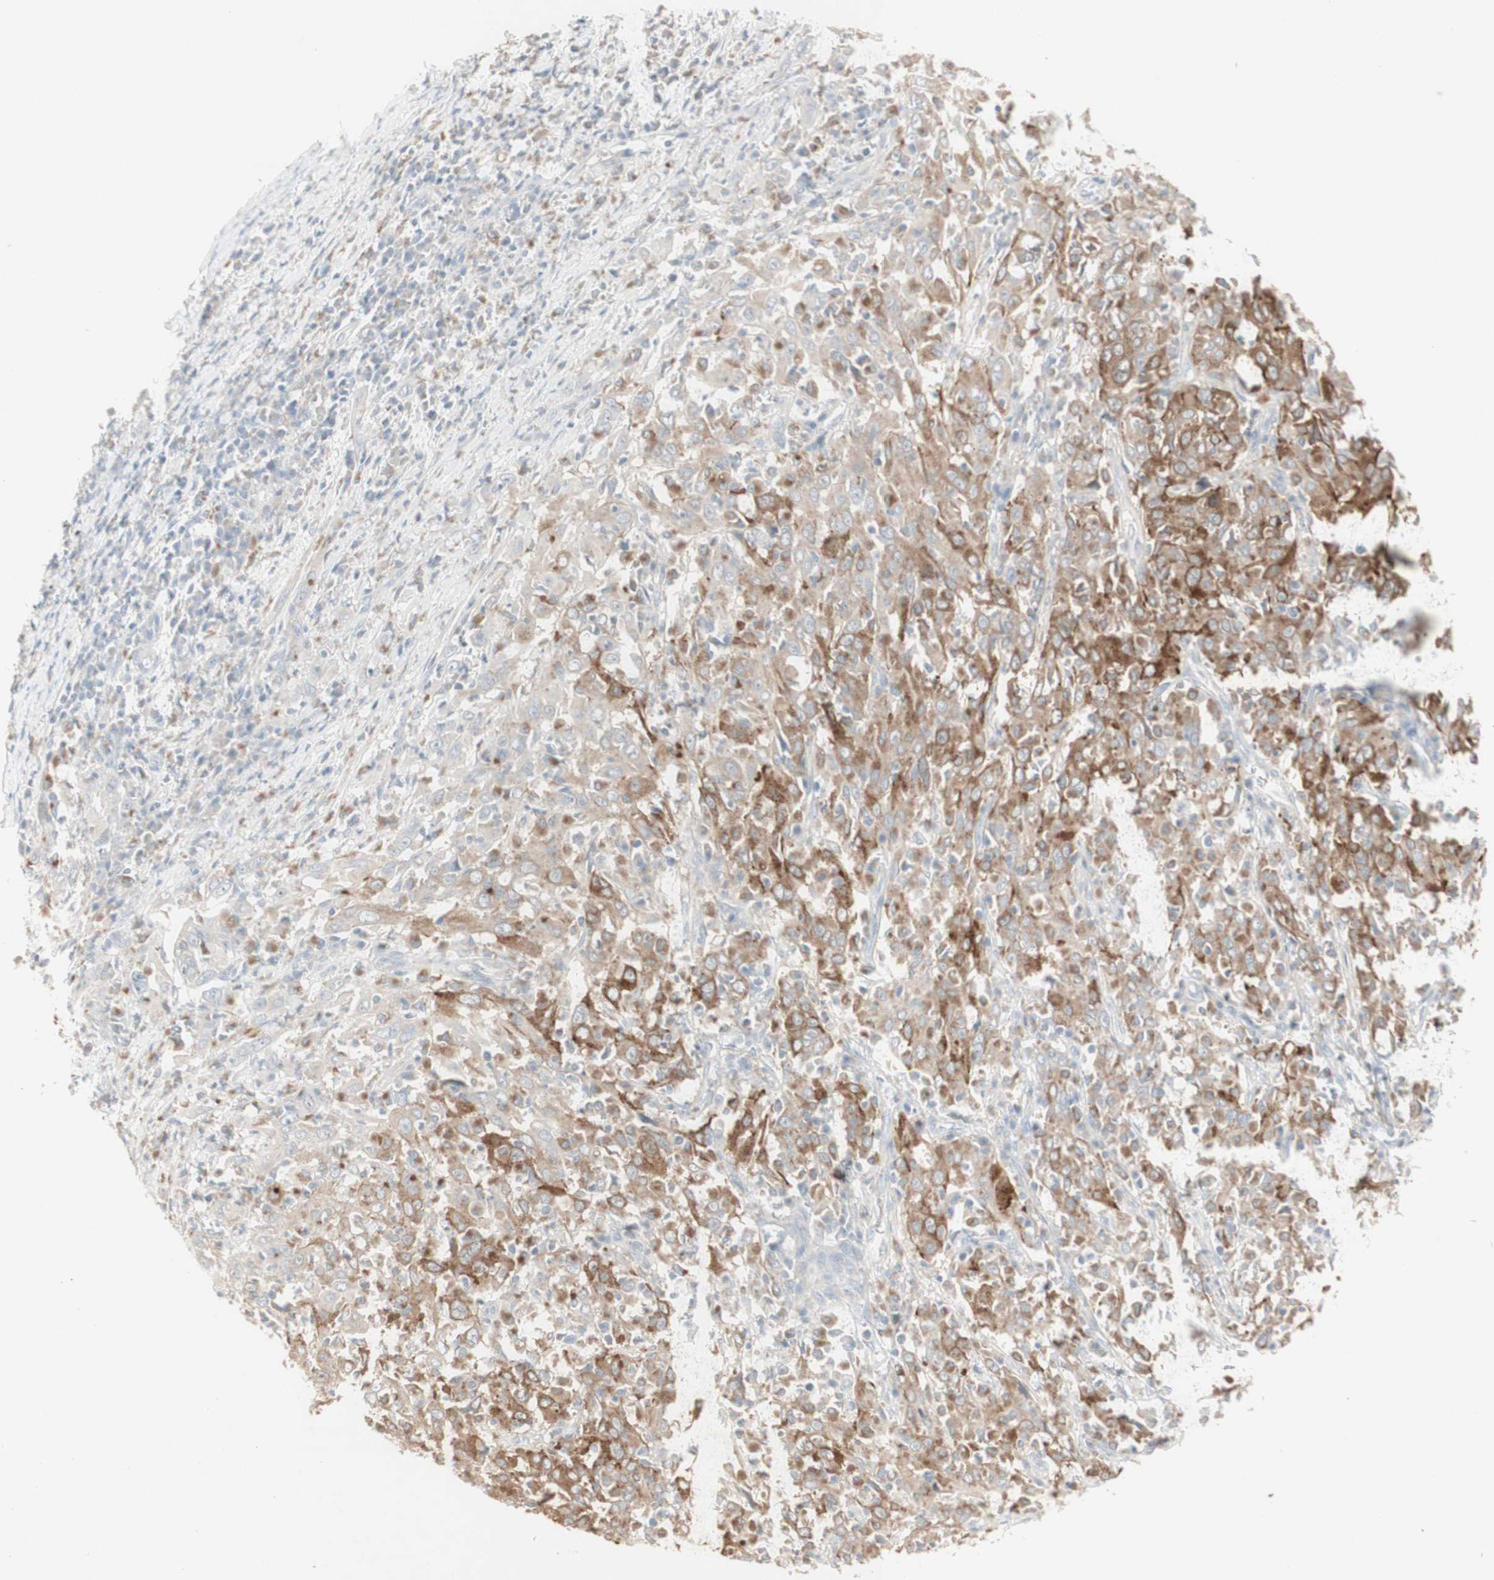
{"staining": {"intensity": "moderate", "quantity": ">75%", "location": "cytoplasmic/membranous"}, "tissue": "cervical cancer", "cell_type": "Tumor cells", "image_type": "cancer", "snomed": [{"axis": "morphology", "description": "Squamous cell carcinoma, NOS"}, {"axis": "topography", "description": "Cervix"}], "caption": "This image shows immunohistochemistry (IHC) staining of squamous cell carcinoma (cervical), with medium moderate cytoplasmic/membranous staining in approximately >75% of tumor cells.", "gene": "ATP6V1B1", "patient": {"sex": "female", "age": 46}}